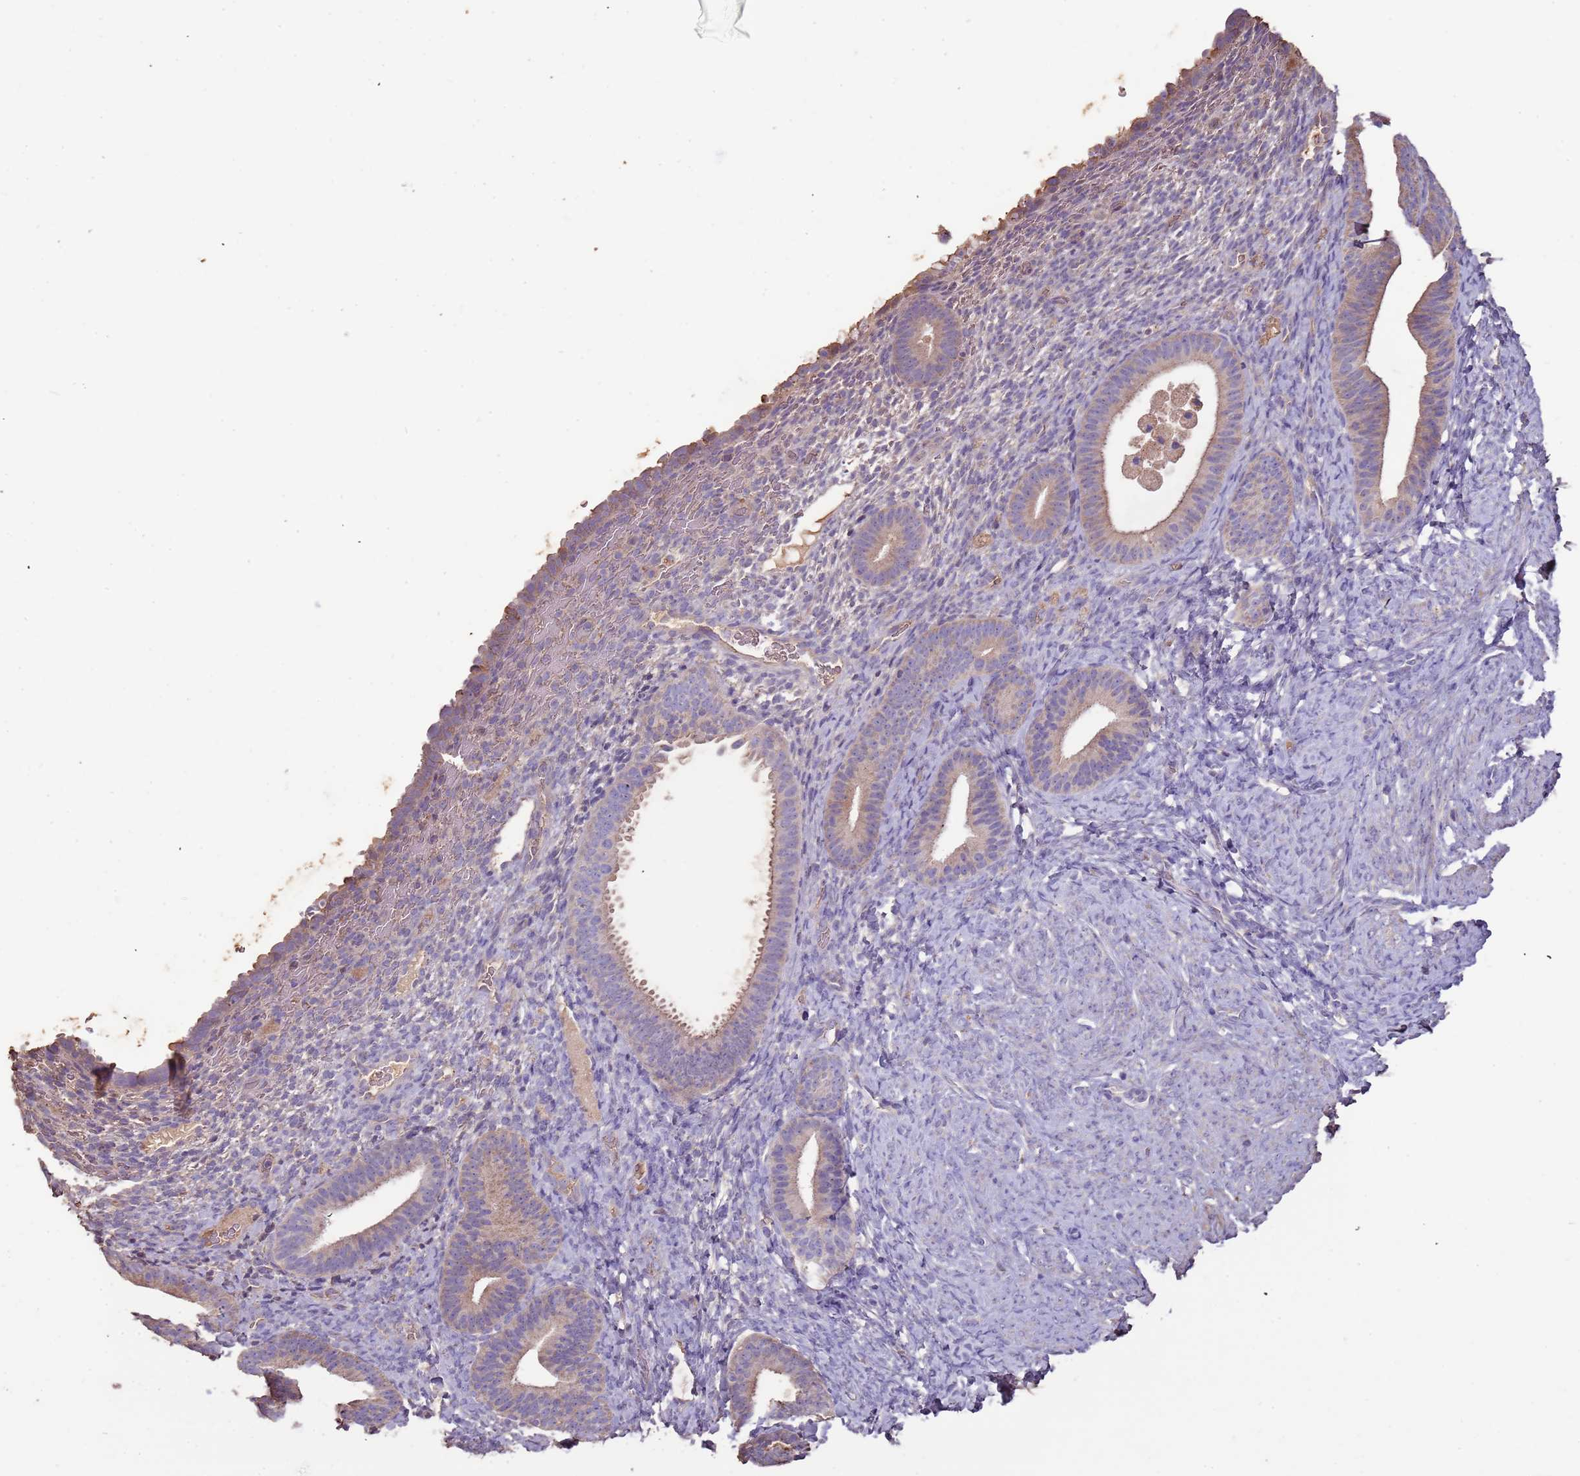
{"staining": {"intensity": "negative", "quantity": "none", "location": "none"}, "tissue": "endometrium", "cell_type": "Cells in endometrial stroma", "image_type": "normal", "snomed": [{"axis": "morphology", "description": "Normal tissue, NOS"}, {"axis": "topography", "description": "Endometrium"}], "caption": "High power microscopy image of an IHC photomicrograph of normal endometrium, revealing no significant staining in cells in endometrial stroma.", "gene": "FECH", "patient": {"sex": "female", "age": 65}}